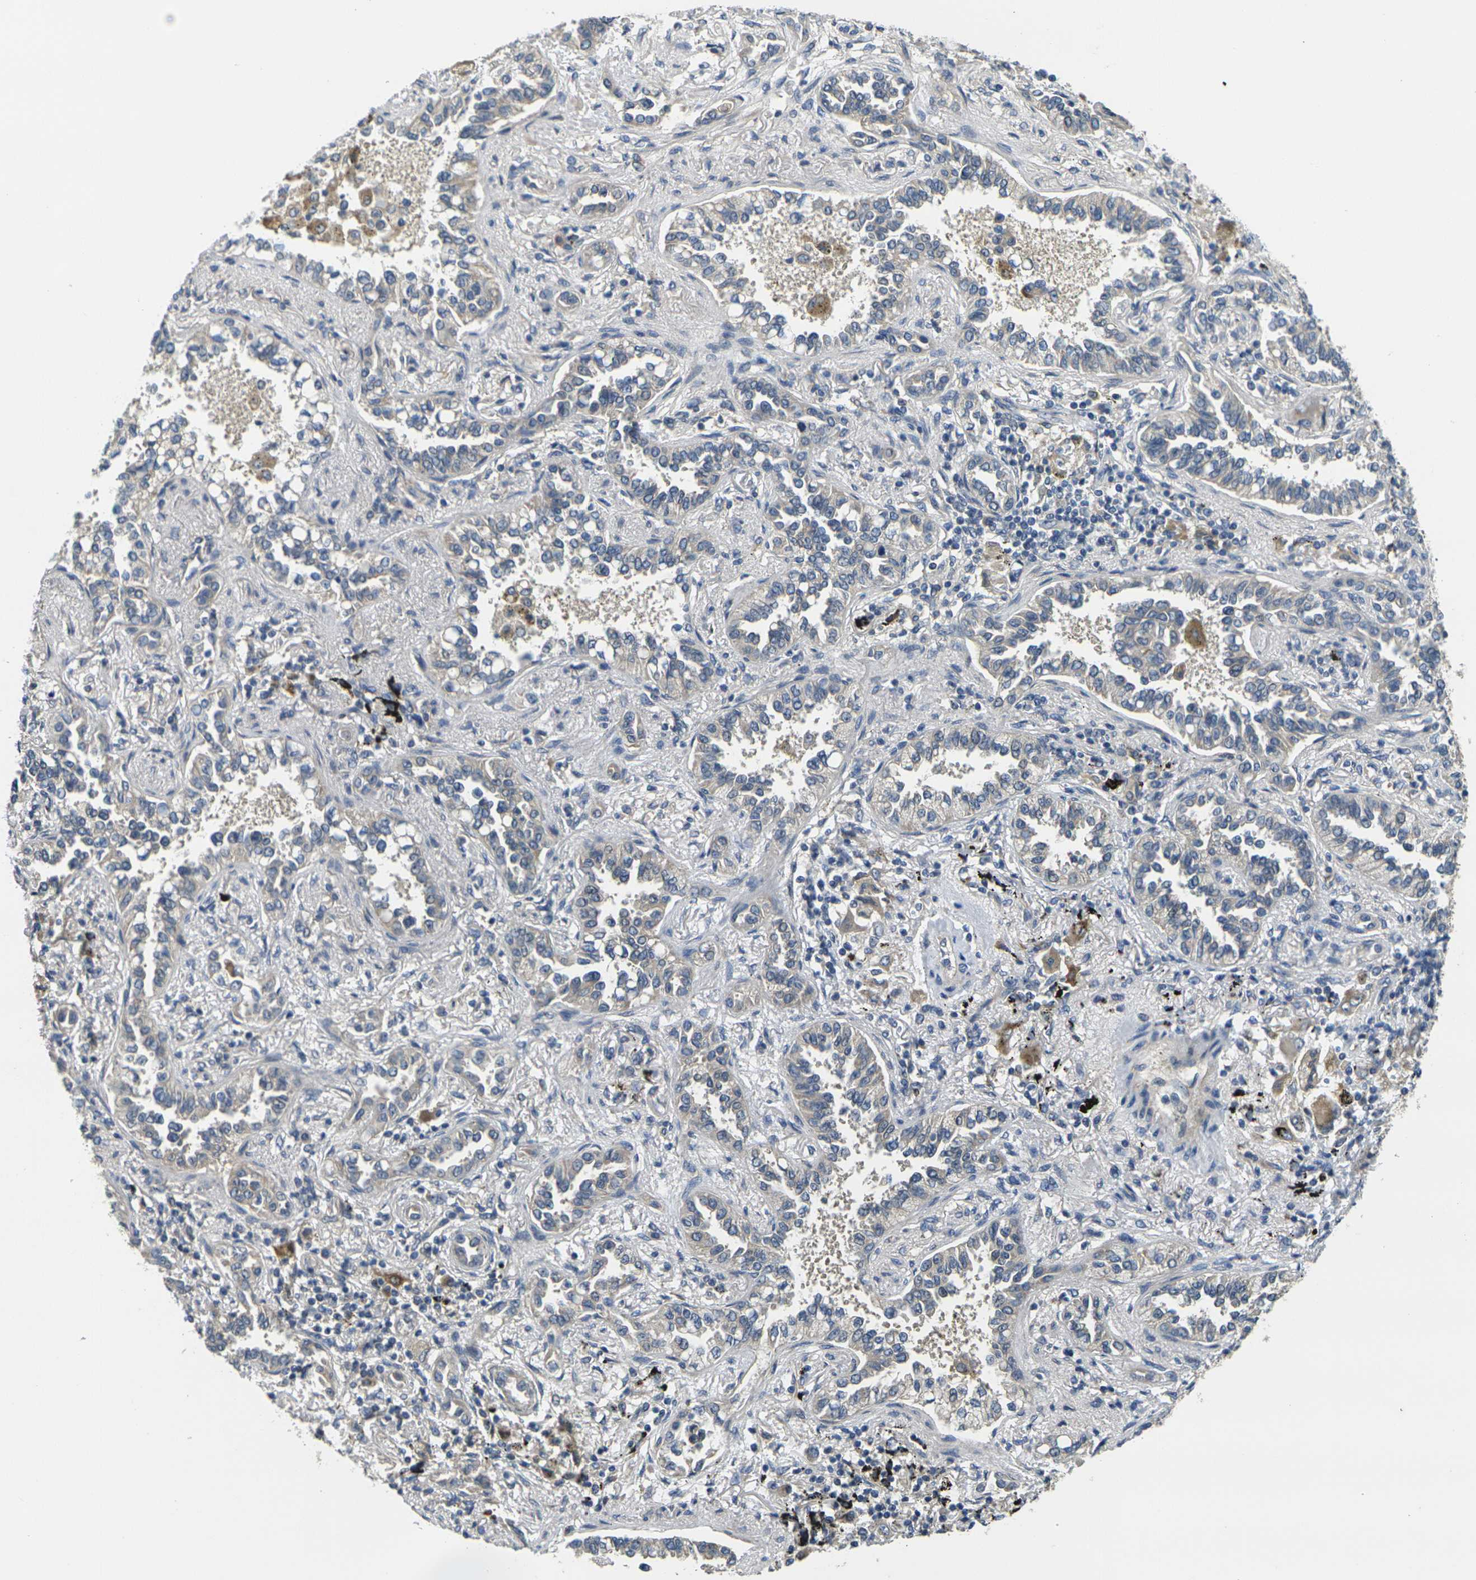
{"staining": {"intensity": "weak", "quantity": ">75%", "location": "cytoplasmic/membranous"}, "tissue": "lung cancer", "cell_type": "Tumor cells", "image_type": "cancer", "snomed": [{"axis": "morphology", "description": "Normal tissue, NOS"}, {"axis": "morphology", "description": "Adenocarcinoma, NOS"}, {"axis": "topography", "description": "Lung"}], "caption": "Immunohistochemistry (IHC) staining of lung cancer, which exhibits low levels of weak cytoplasmic/membranous expression in approximately >75% of tumor cells indicating weak cytoplasmic/membranous protein staining. The staining was performed using DAB (brown) for protein detection and nuclei were counterstained in hematoxylin (blue).", "gene": "MINAR2", "patient": {"sex": "male", "age": 59}}